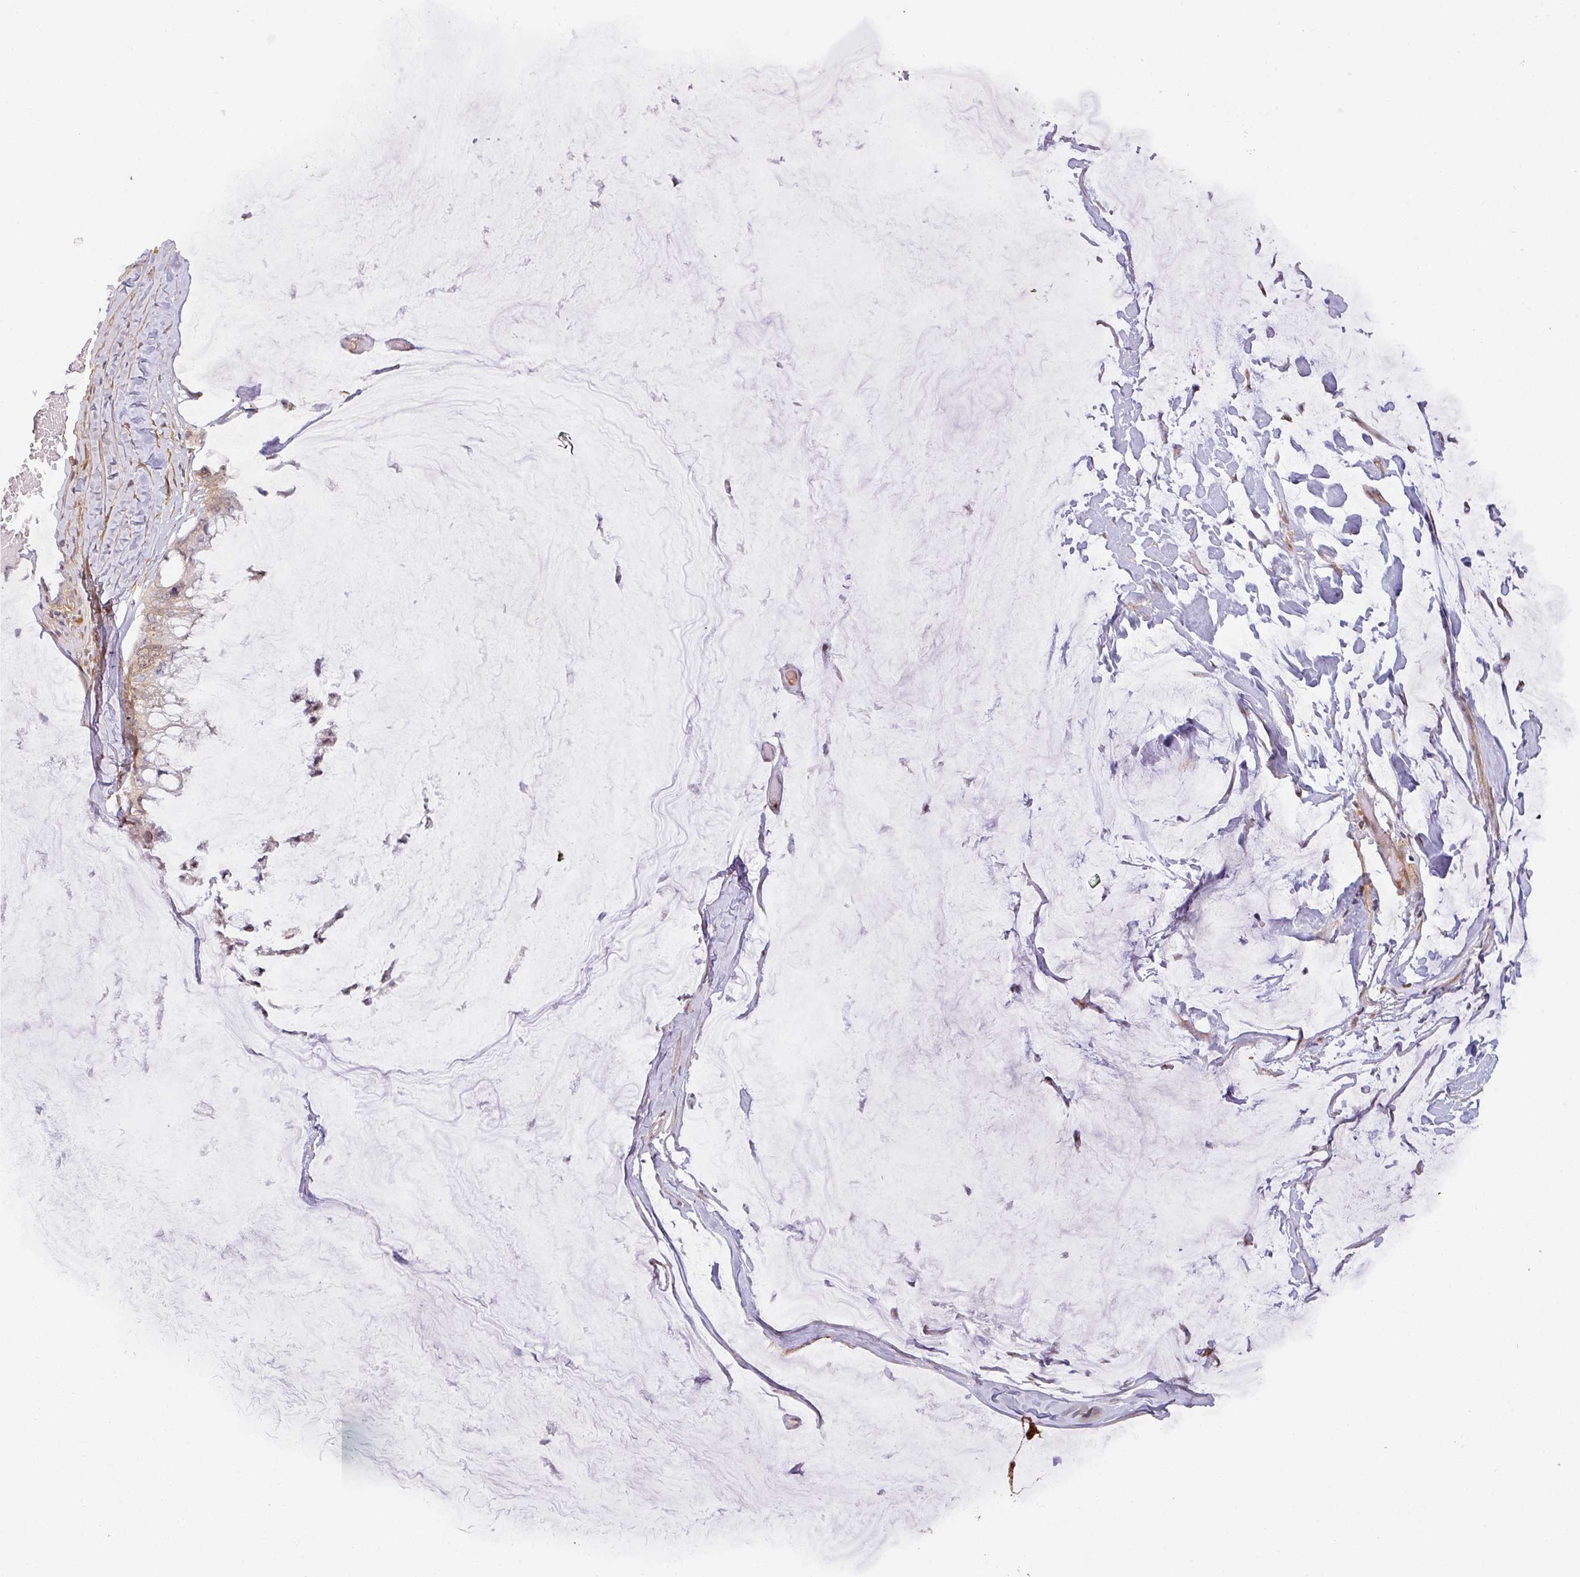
{"staining": {"intensity": "moderate", "quantity": ">75%", "location": "cytoplasmic/membranous"}, "tissue": "ovarian cancer", "cell_type": "Tumor cells", "image_type": "cancer", "snomed": [{"axis": "morphology", "description": "Cystadenocarcinoma, mucinous, NOS"}, {"axis": "topography", "description": "Ovary"}], "caption": "Ovarian mucinous cystadenocarcinoma stained with DAB (3,3'-diaminobenzidine) immunohistochemistry (IHC) displays medium levels of moderate cytoplasmic/membranous expression in approximately >75% of tumor cells.", "gene": "ZNF322", "patient": {"sex": "female", "age": 39}}